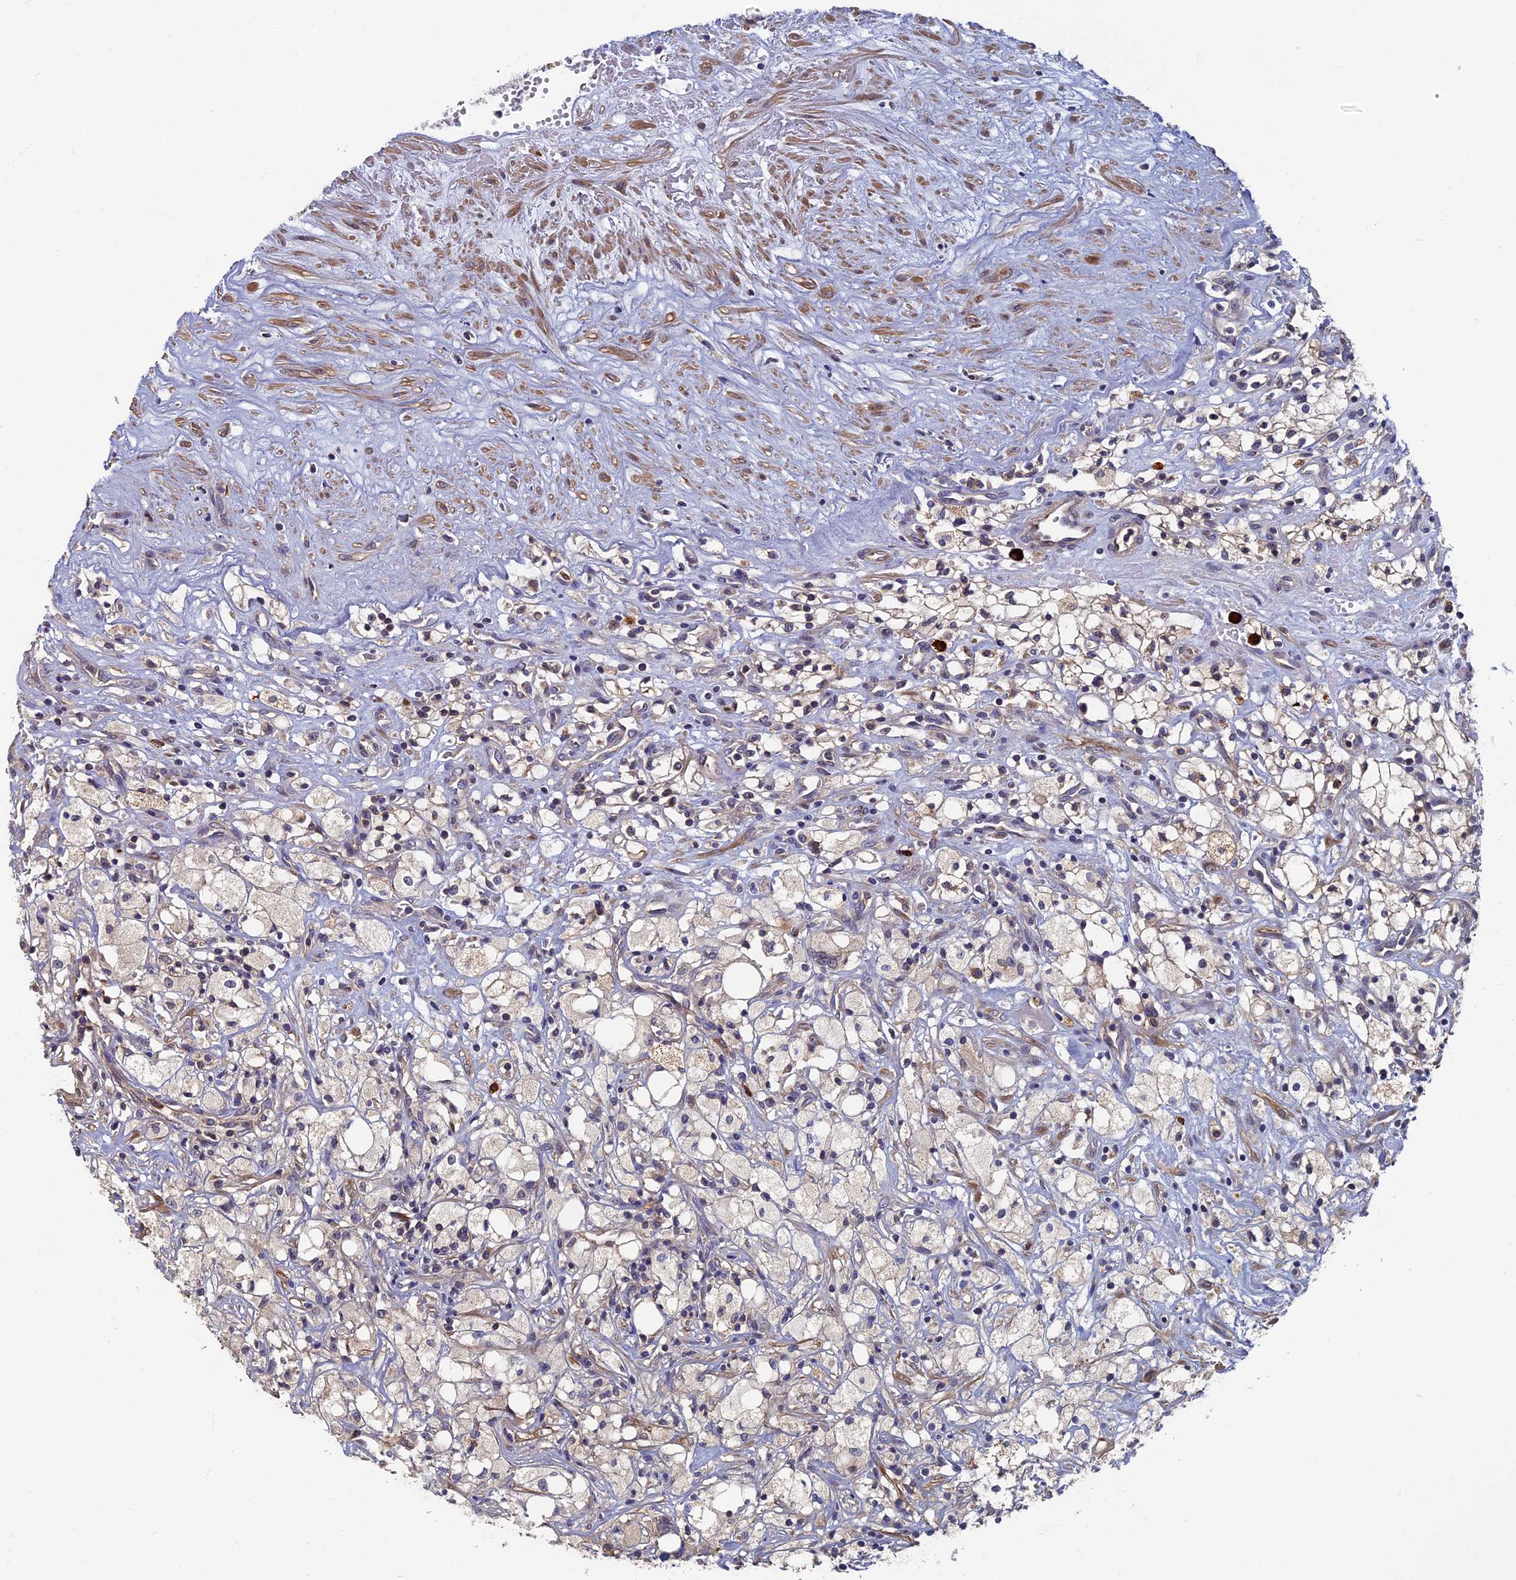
{"staining": {"intensity": "weak", "quantity": "<25%", "location": "cytoplasmic/membranous"}, "tissue": "renal cancer", "cell_type": "Tumor cells", "image_type": "cancer", "snomed": [{"axis": "morphology", "description": "Adenocarcinoma, NOS"}, {"axis": "topography", "description": "Kidney"}], "caption": "The photomicrograph exhibits no staining of tumor cells in renal cancer (adenocarcinoma). (DAB immunohistochemistry (IHC) with hematoxylin counter stain).", "gene": "TNK2", "patient": {"sex": "male", "age": 59}}